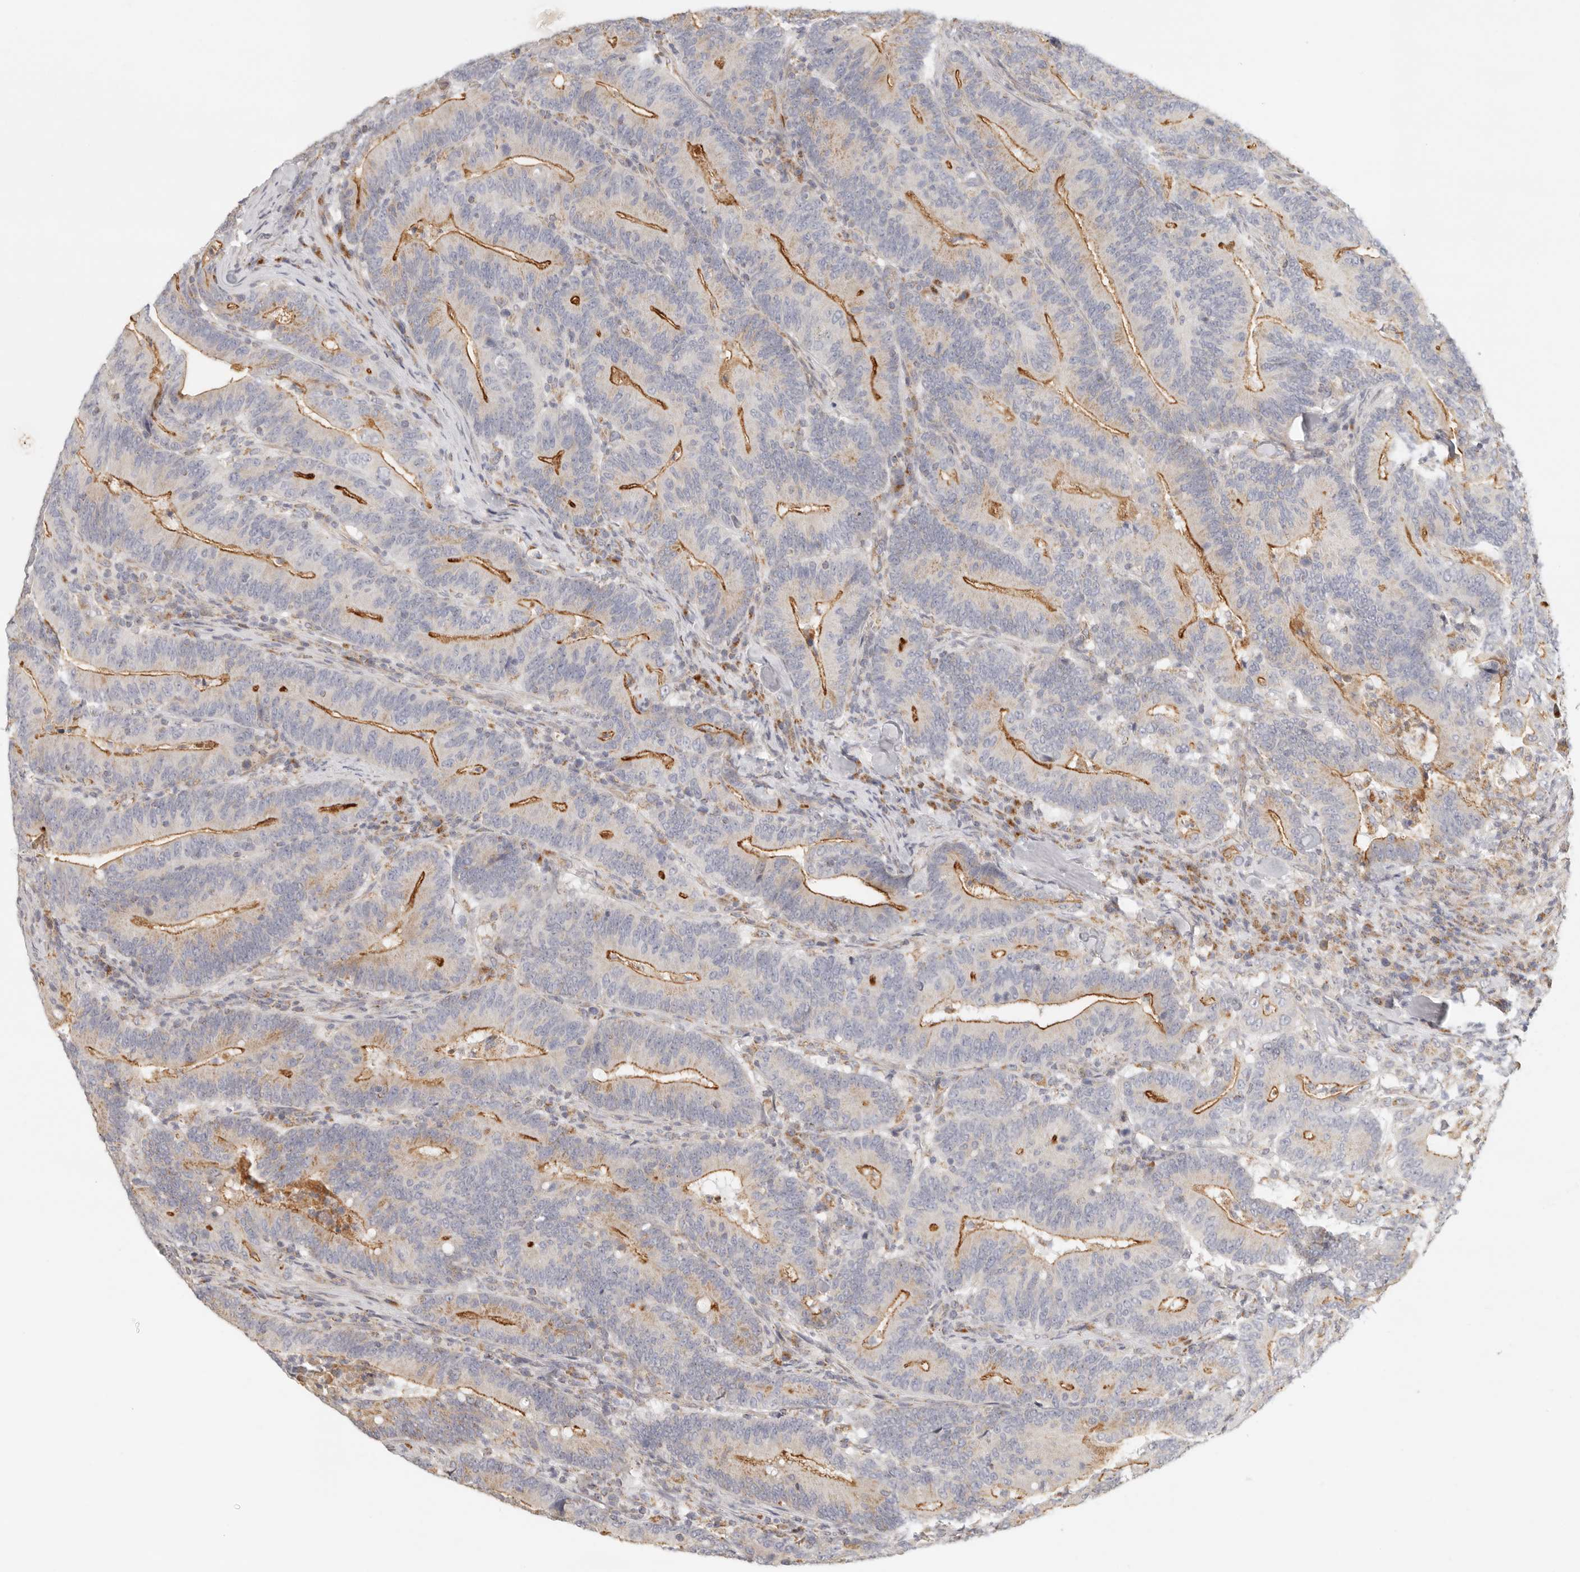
{"staining": {"intensity": "moderate", "quantity": "25%-75%", "location": "cytoplasmic/membranous"}, "tissue": "colorectal cancer", "cell_type": "Tumor cells", "image_type": "cancer", "snomed": [{"axis": "morphology", "description": "Adenocarcinoma, NOS"}, {"axis": "topography", "description": "Colon"}], "caption": "Immunohistochemistry photomicrograph of colorectal cancer (adenocarcinoma) stained for a protein (brown), which shows medium levels of moderate cytoplasmic/membranous staining in approximately 25%-75% of tumor cells.", "gene": "KDF1", "patient": {"sex": "female", "age": 66}}